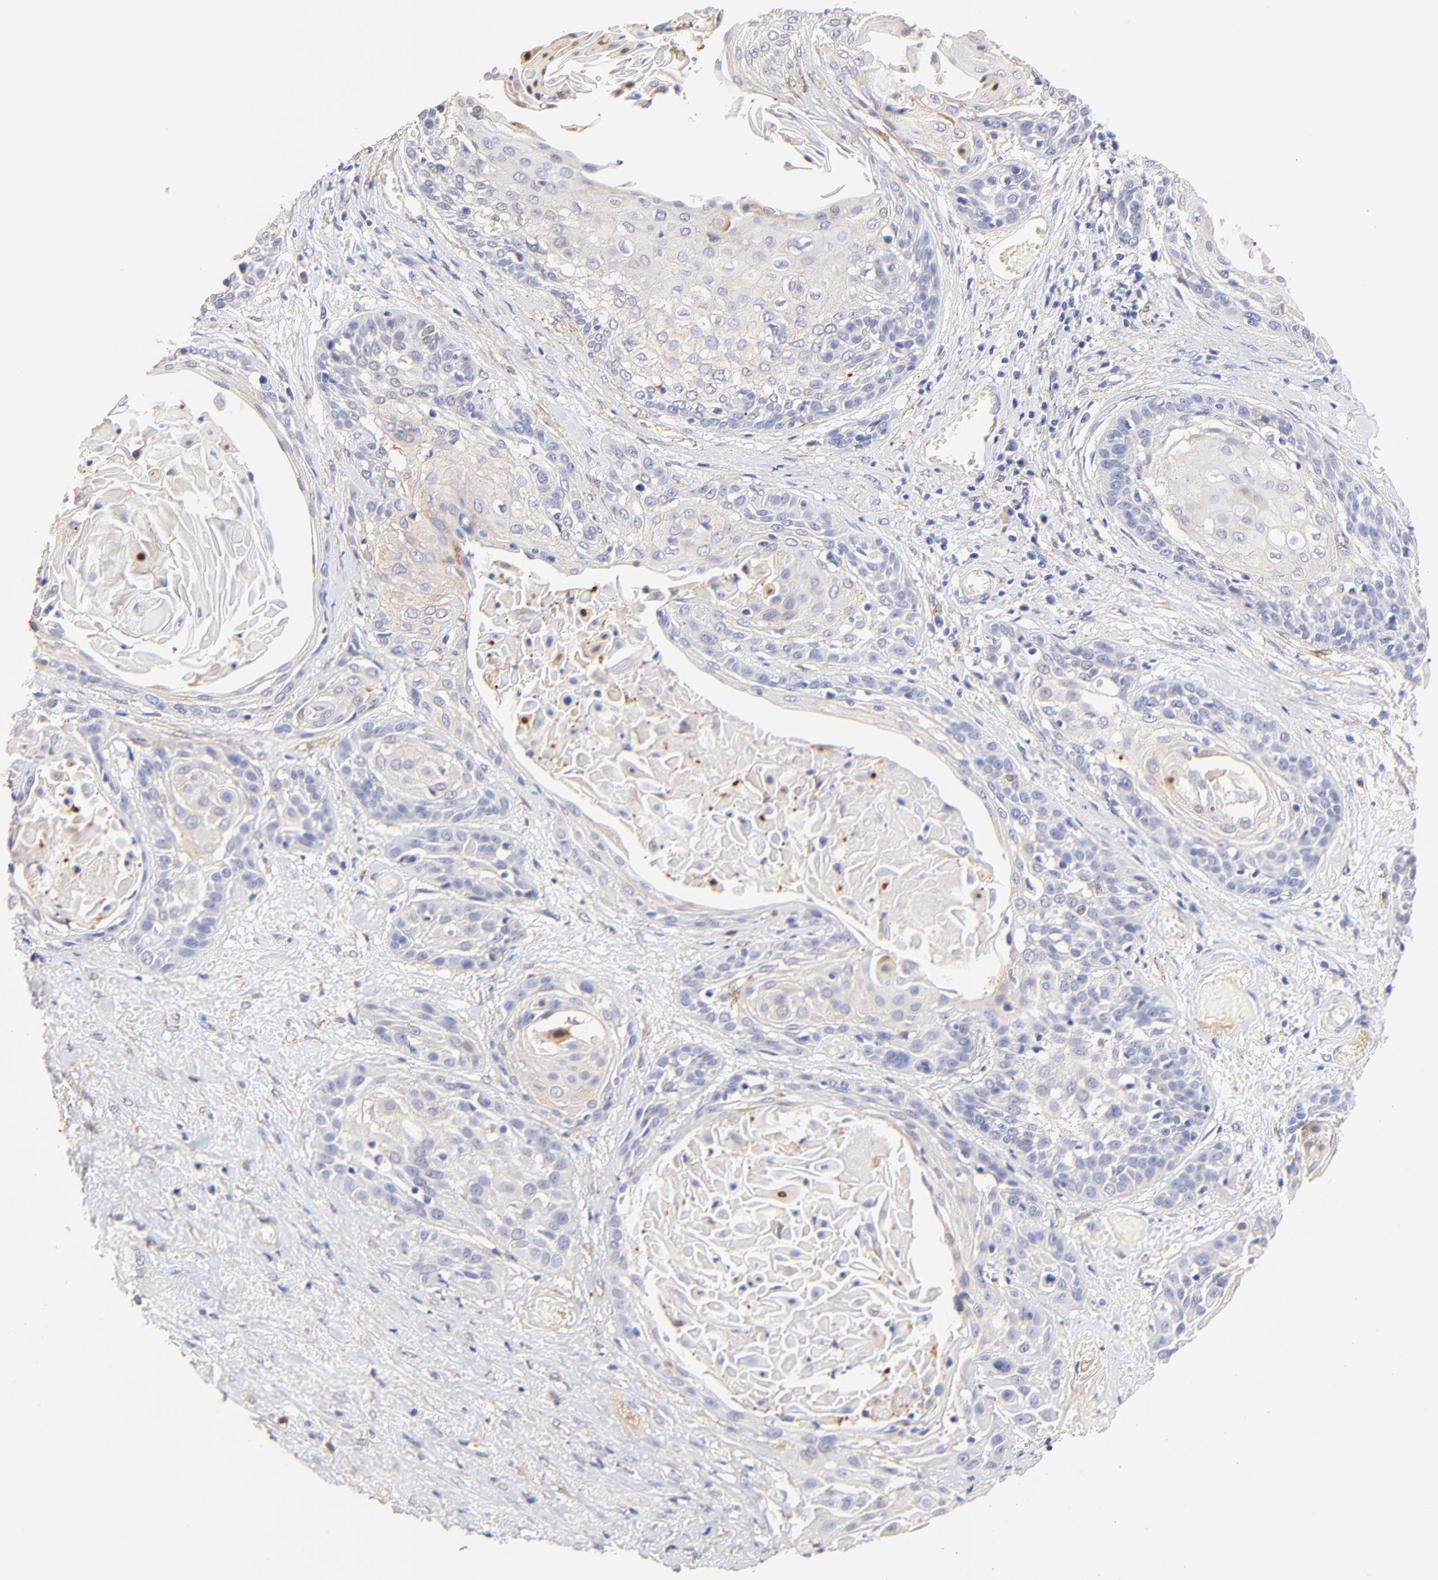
{"staining": {"intensity": "weak", "quantity": "25%-75%", "location": "cytoplasmic/membranous"}, "tissue": "cervical cancer", "cell_type": "Tumor cells", "image_type": "cancer", "snomed": [{"axis": "morphology", "description": "Squamous cell carcinoma, NOS"}, {"axis": "topography", "description": "Cervix"}], "caption": "Cervical cancer (squamous cell carcinoma) stained for a protein (brown) displays weak cytoplasmic/membranous positive positivity in approximately 25%-75% of tumor cells.", "gene": "ACTRT1", "patient": {"sex": "female", "age": 57}}